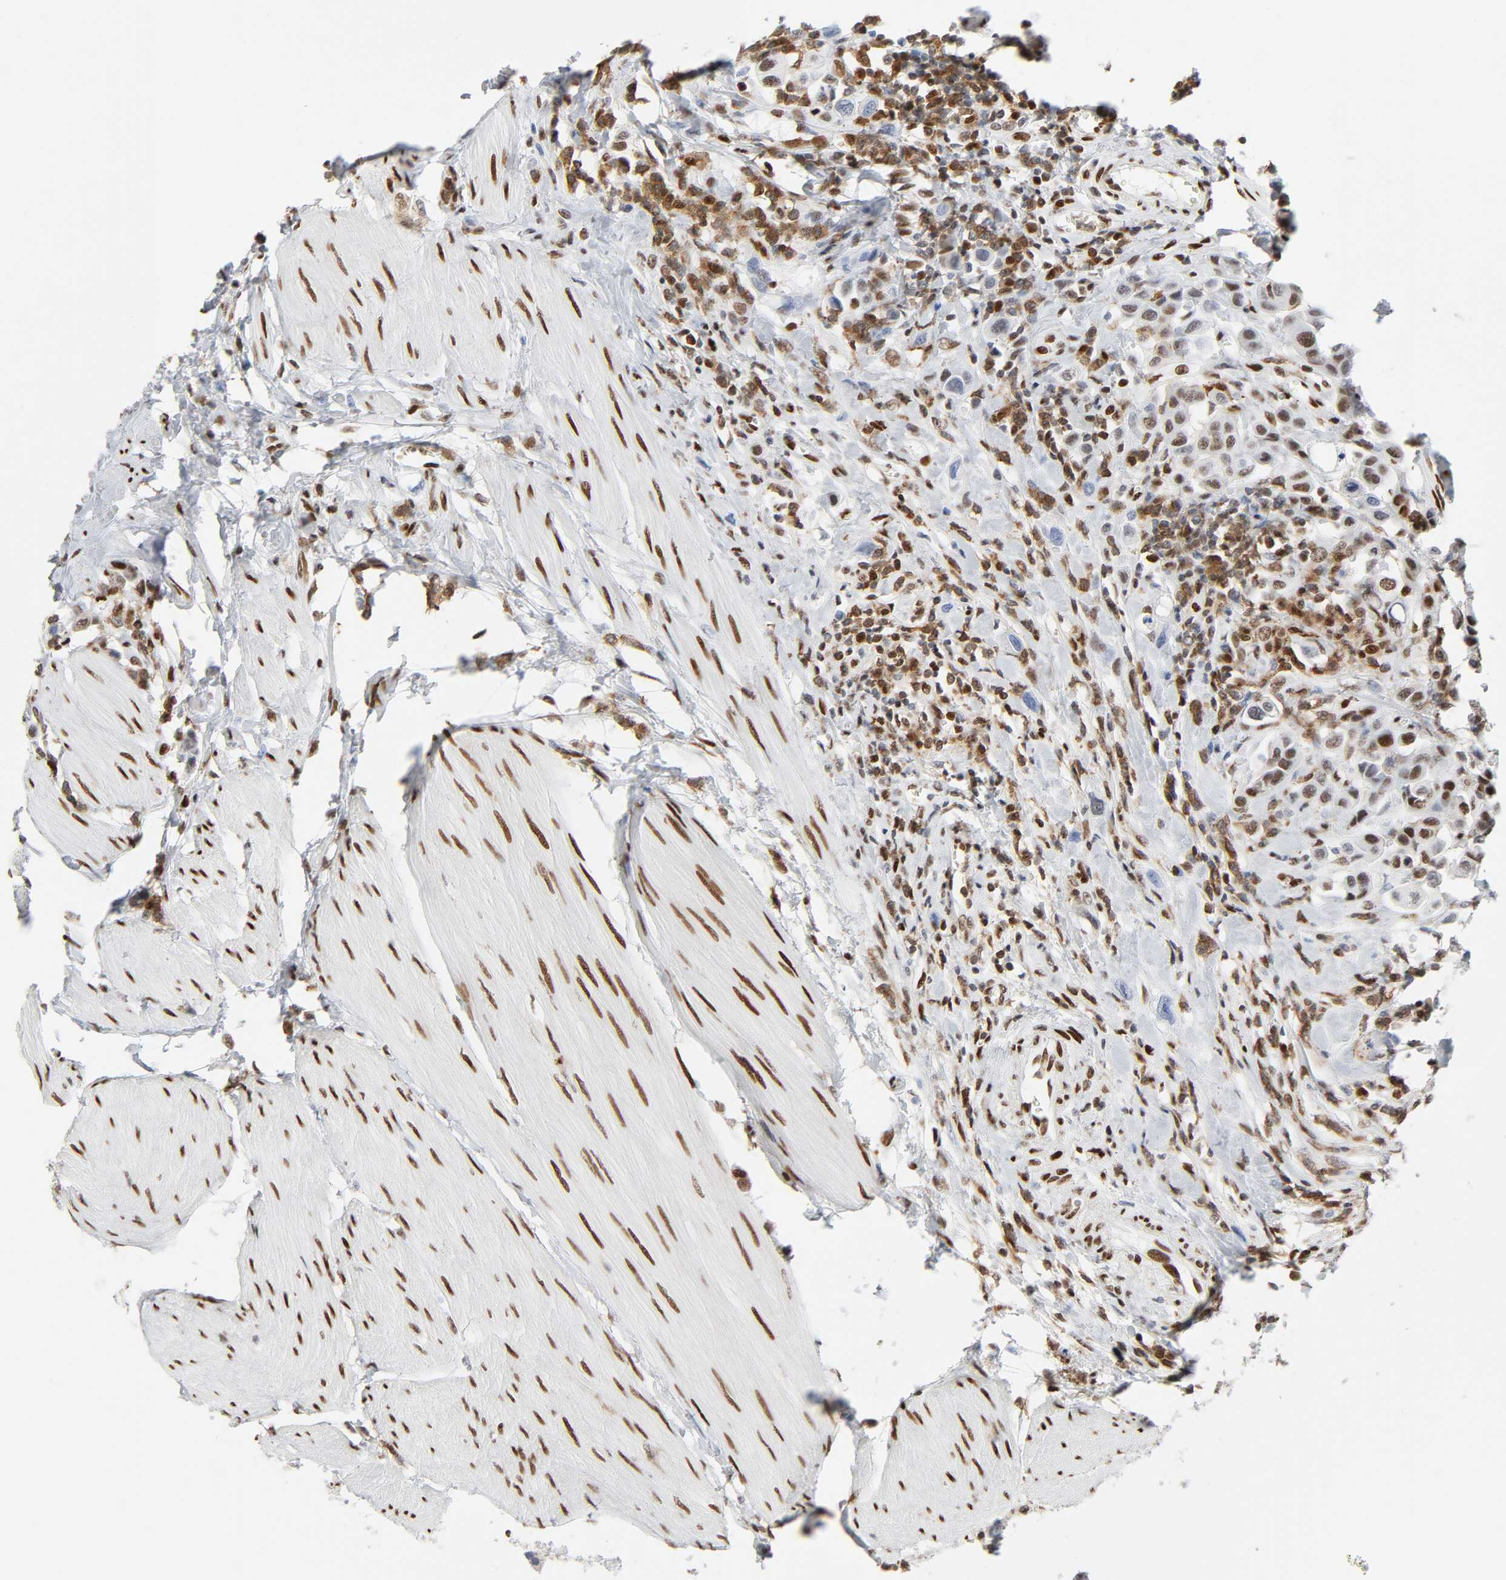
{"staining": {"intensity": "moderate", "quantity": ">75%", "location": "nuclear"}, "tissue": "urothelial cancer", "cell_type": "Tumor cells", "image_type": "cancer", "snomed": [{"axis": "morphology", "description": "Urothelial carcinoma, High grade"}, {"axis": "topography", "description": "Urinary bladder"}], "caption": "This is a photomicrograph of IHC staining of urothelial cancer, which shows moderate expression in the nuclear of tumor cells.", "gene": "WAS", "patient": {"sex": "male", "age": 50}}